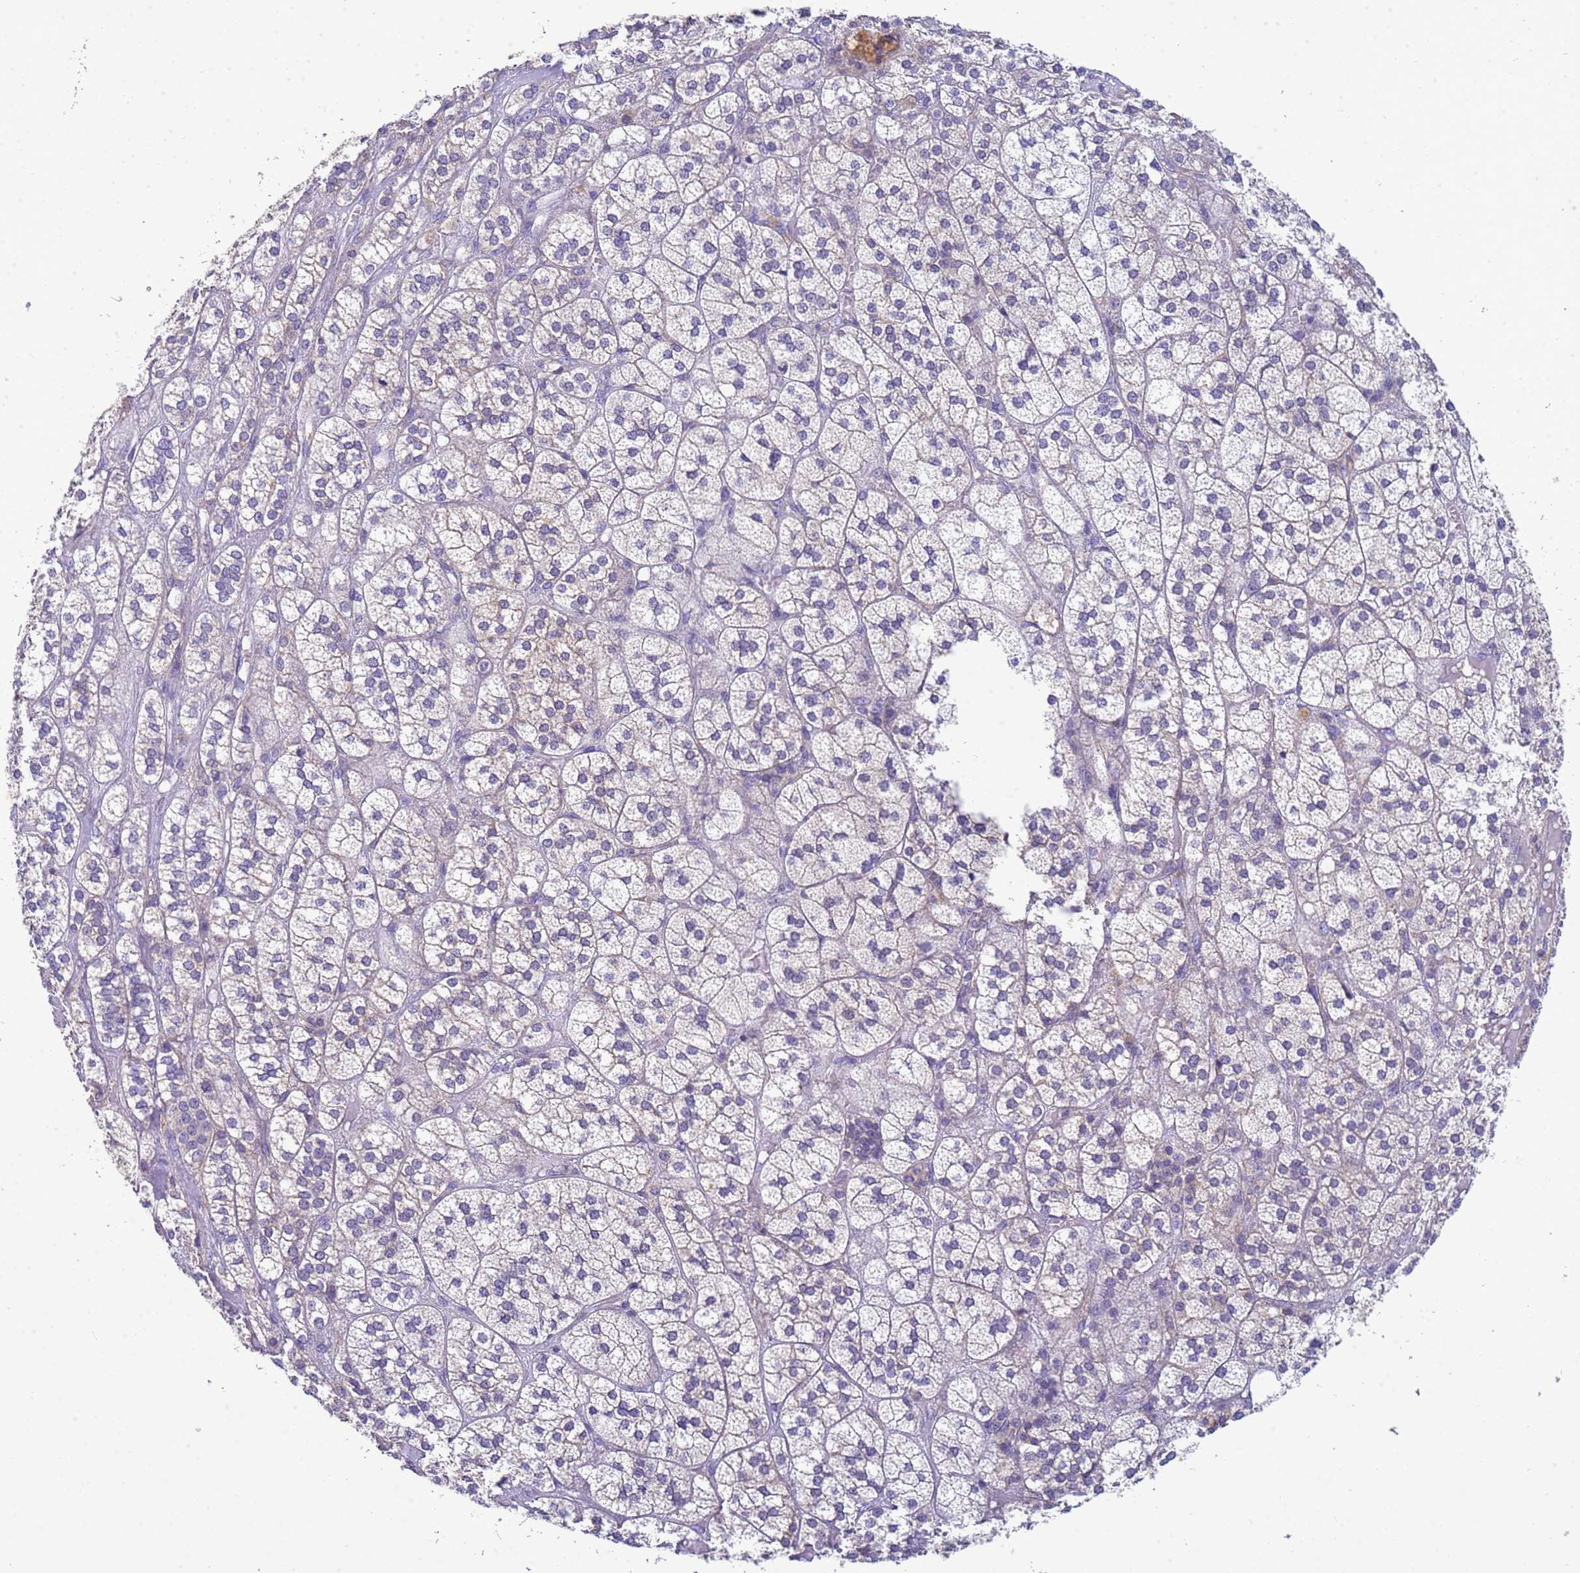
{"staining": {"intensity": "weak", "quantity": "<25%", "location": "cytoplasmic/membranous"}, "tissue": "adrenal gland", "cell_type": "Glandular cells", "image_type": "normal", "snomed": [{"axis": "morphology", "description": "Normal tissue, NOS"}, {"axis": "topography", "description": "Adrenal gland"}], "caption": "This is an immunohistochemistry histopathology image of unremarkable adrenal gland. There is no positivity in glandular cells.", "gene": "KLHL13", "patient": {"sex": "female", "age": 61}}